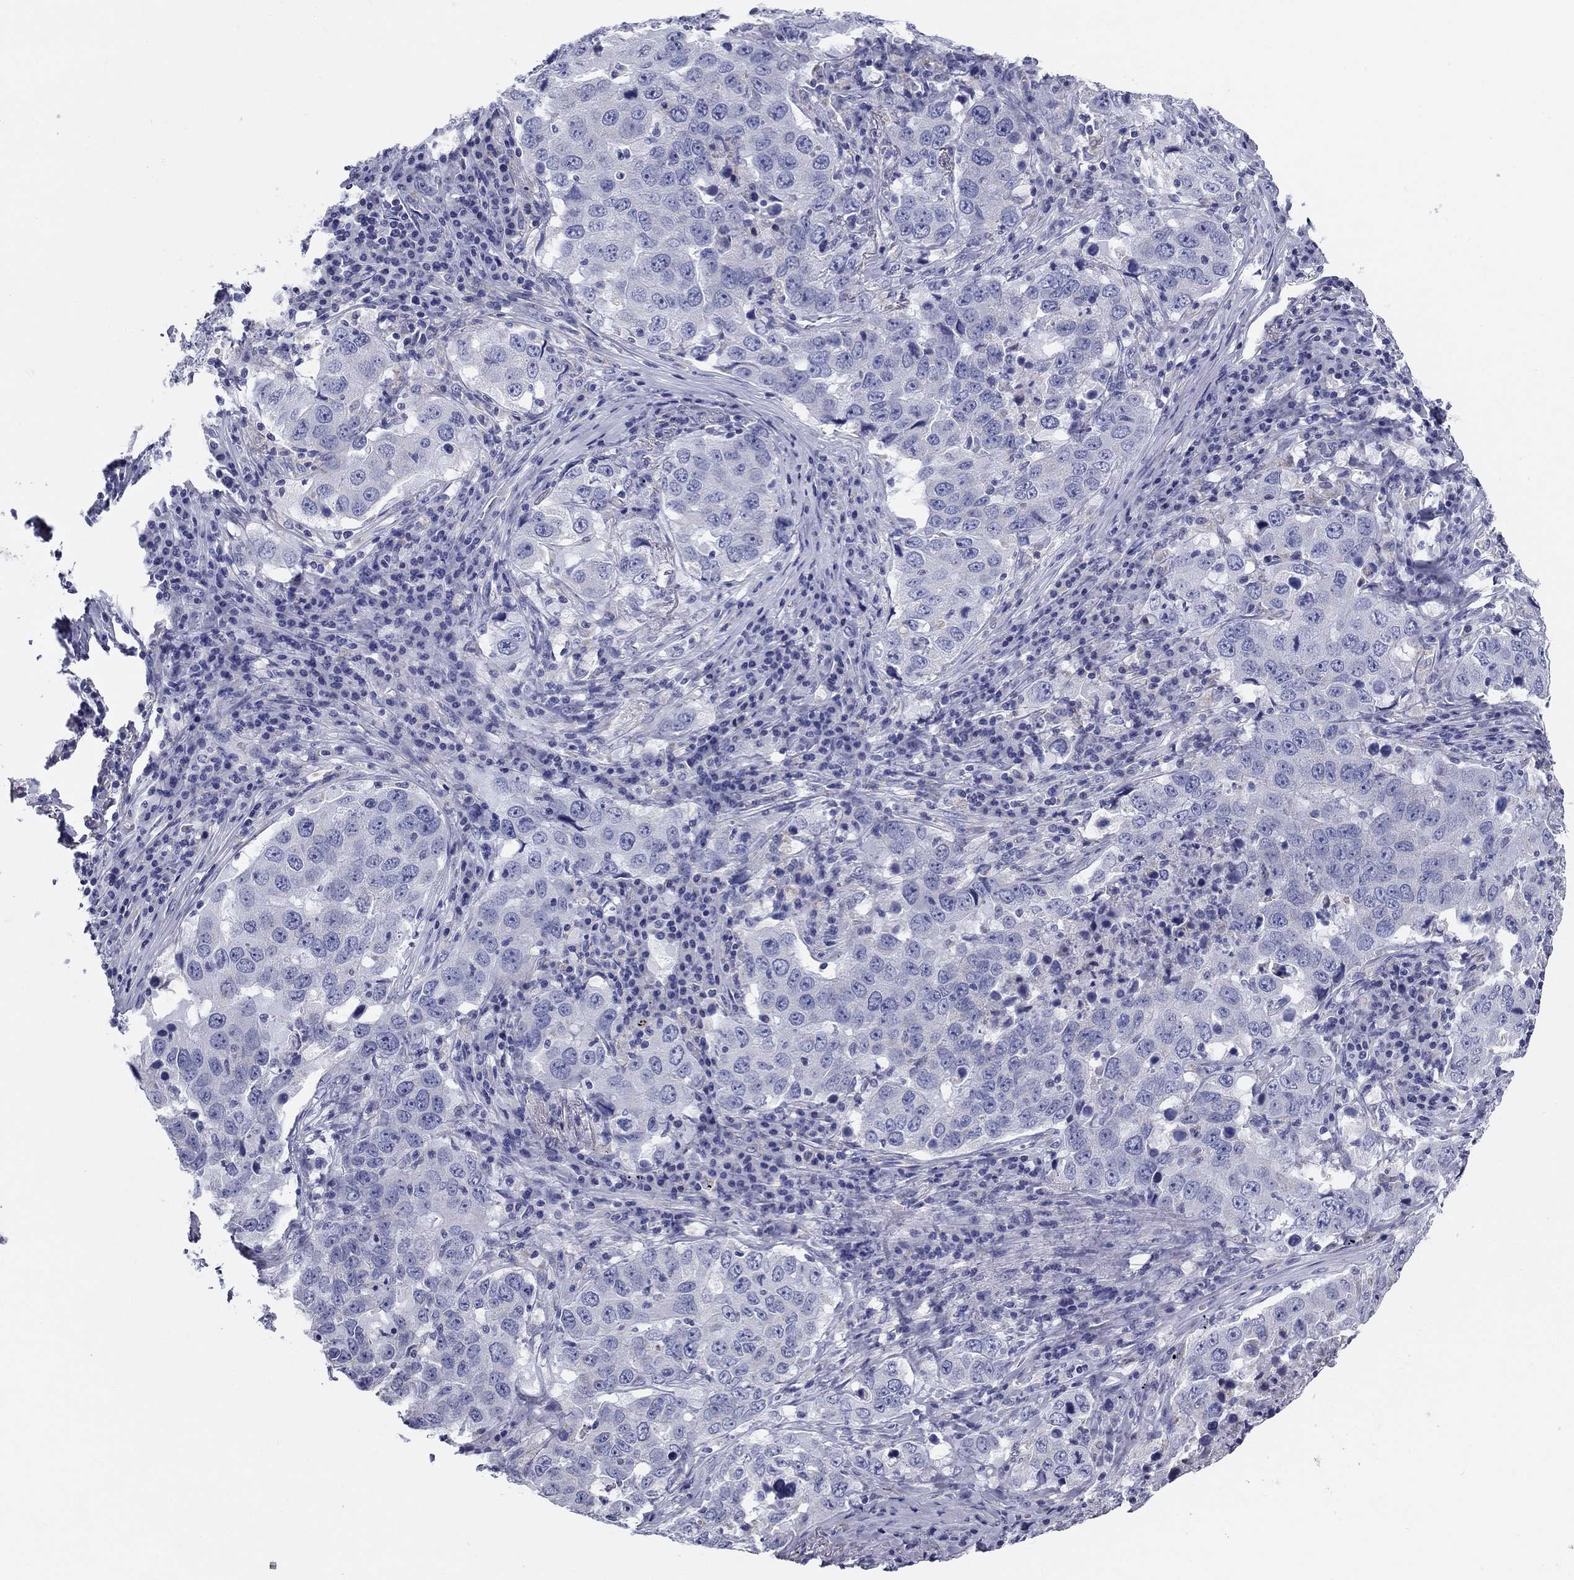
{"staining": {"intensity": "negative", "quantity": "none", "location": "none"}, "tissue": "lung cancer", "cell_type": "Tumor cells", "image_type": "cancer", "snomed": [{"axis": "morphology", "description": "Adenocarcinoma, NOS"}, {"axis": "topography", "description": "Lung"}], "caption": "Immunohistochemical staining of human lung cancer (adenocarcinoma) exhibits no significant expression in tumor cells.", "gene": "UPB1", "patient": {"sex": "male", "age": 73}}